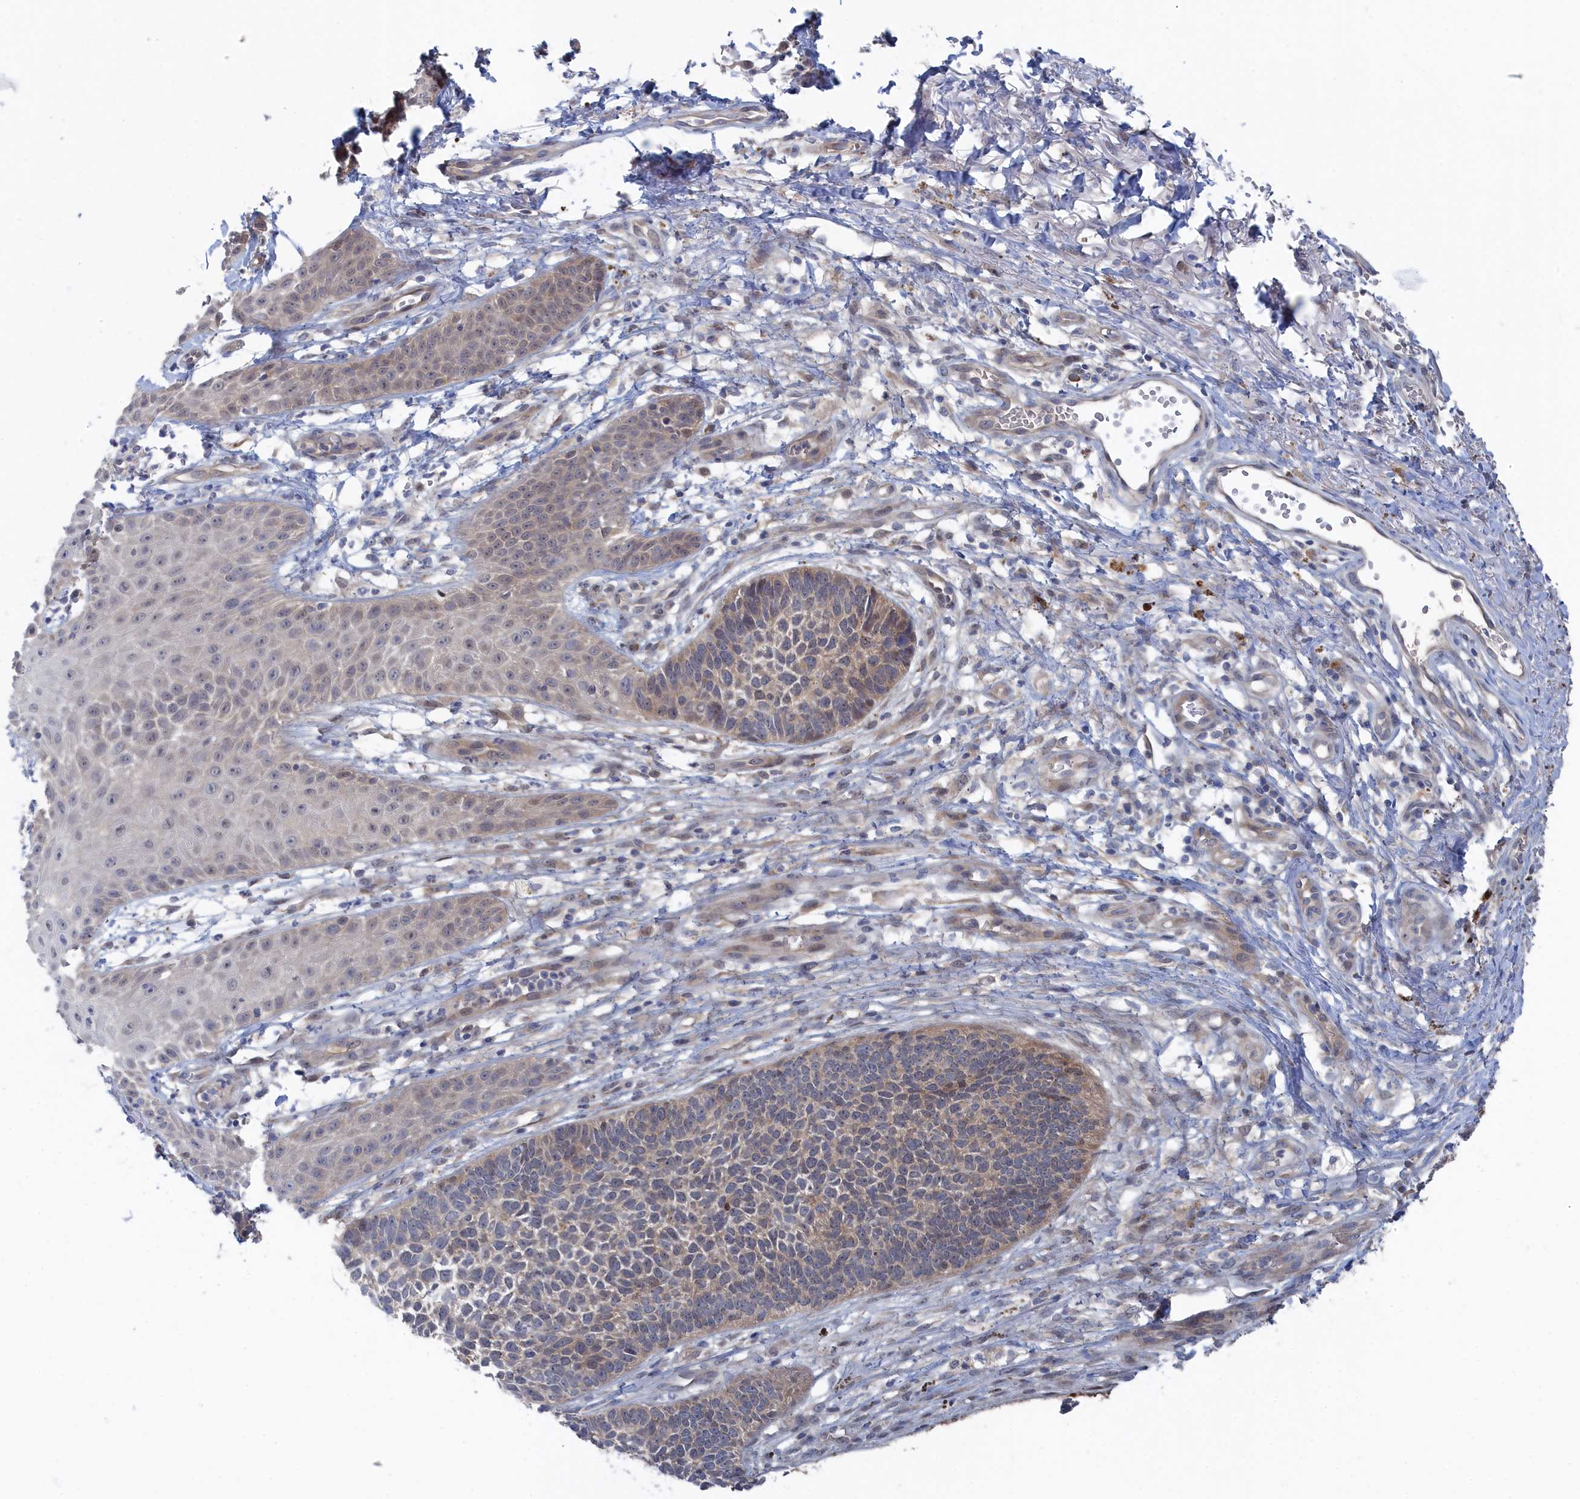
{"staining": {"intensity": "weak", "quantity": "<25%", "location": "cytoplasmic/membranous"}, "tissue": "skin cancer", "cell_type": "Tumor cells", "image_type": "cancer", "snomed": [{"axis": "morphology", "description": "Basal cell carcinoma"}, {"axis": "topography", "description": "Skin"}], "caption": "Immunohistochemical staining of skin cancer (basal cell carcinoma) reveals no significant staining in tumor cells. (Brightfield microscopy of DAB immunohistochemistry at high magnification).", "gene": "IRGQ", "patient": {"sex": "female", "age": 84}}